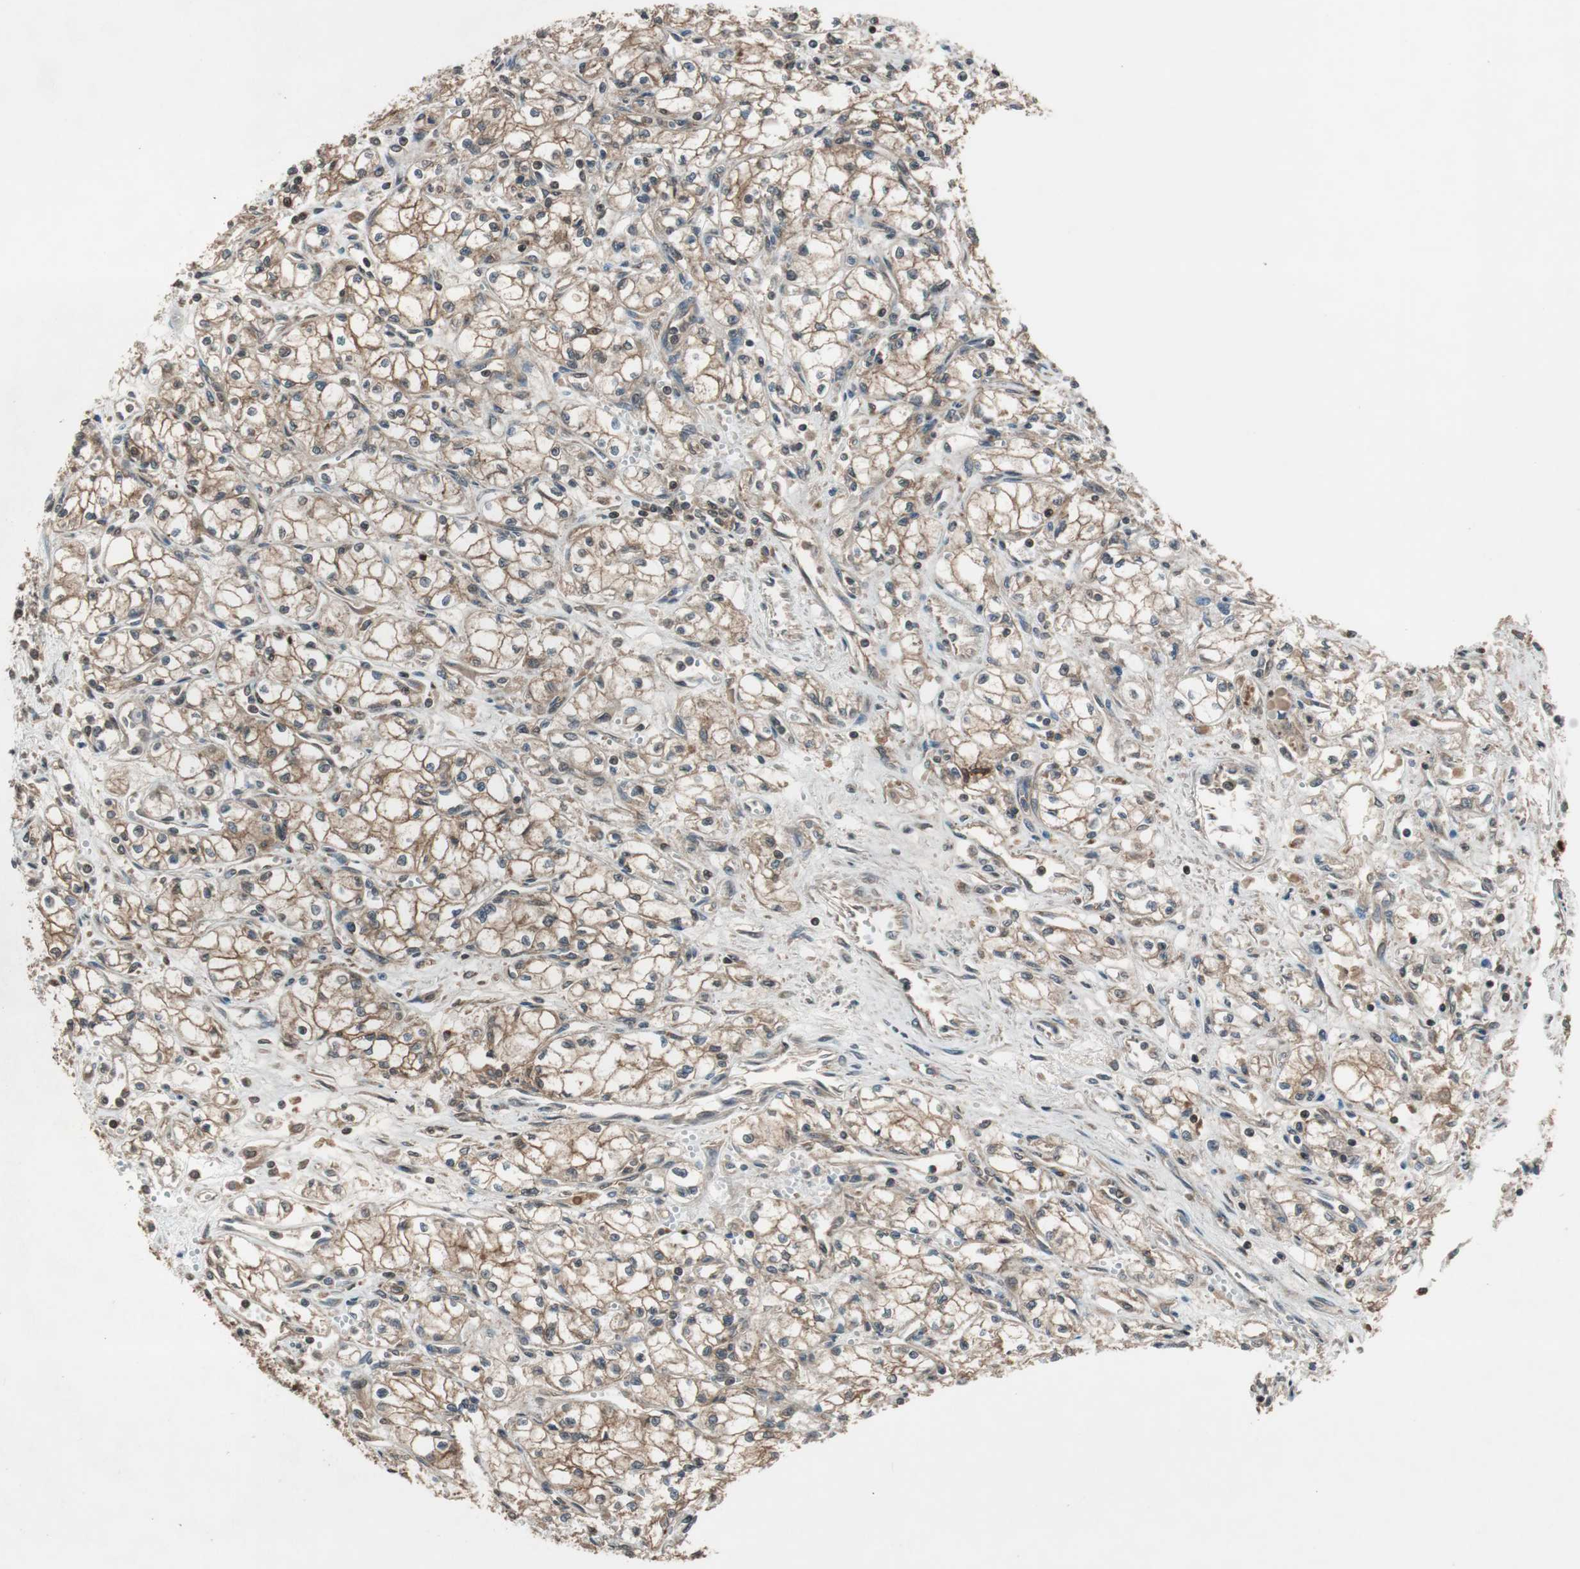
{"staining": {"intensity": "moderate", "quantity": ">75%", "location": "cytoplasmic/membranous,nuclear"}, "tissue": "renal cancer", "cell_type": "Tumor cells", "image_type": "cancer", "snomed": [{"axis": "morphology", "description": "Normal tissue, NOS"}, {"axis": "morphology", "description": "Adenocarcinoma, NOS"}, {"axis": "topography", "description": "Kidney"}], "caption": "Tumor cells show medium levels of moderate cytoplasmic/membranous and nuclear expression in approximately >75% of cells in adenocarcinoma (renal).", "gene": "TMEM230", "patient": {"sex": "male", "age": 59}}